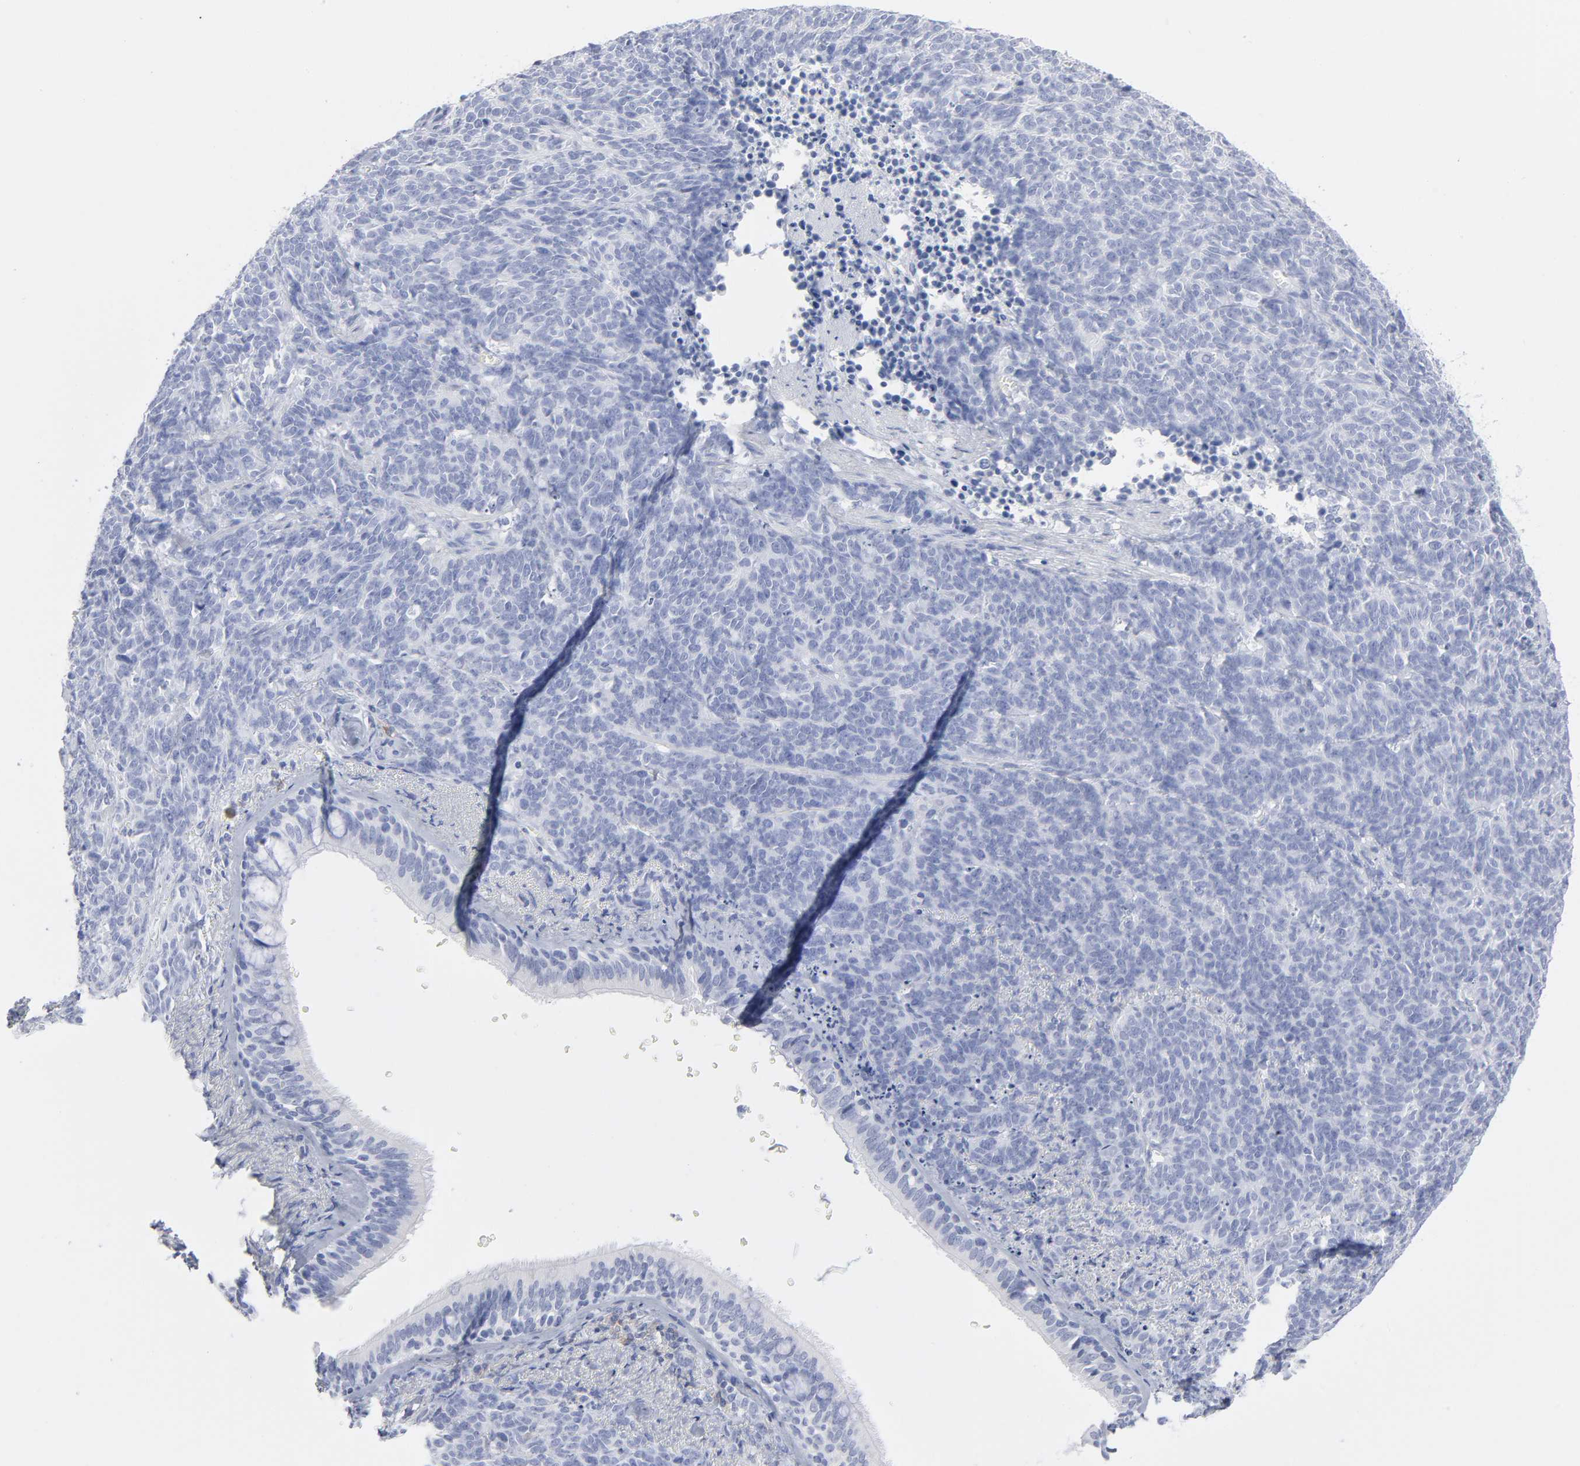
{"staining": {"intensity": "negative", "quantity": "none", "location": "none"}, "tissue": "lung cancer", "cell_type": "Tumor cells", "image_type": "cancer", "snomed": [{"axis": "morphology", "description": "Neoplasm, malignant, NOS"}, {"axis": "topography", "description": "Lung"}], "caption": "An immunohistochemistry image of lung cancer (neoplasm (malignant)) is shown. There is no staining in tumor cells of lung cancer (neoplasm (malignant)). (DAB immunohistochemistry, high magnification).", "gene": "P2RY8", "patient": {"sex": "female", "age": 58}}